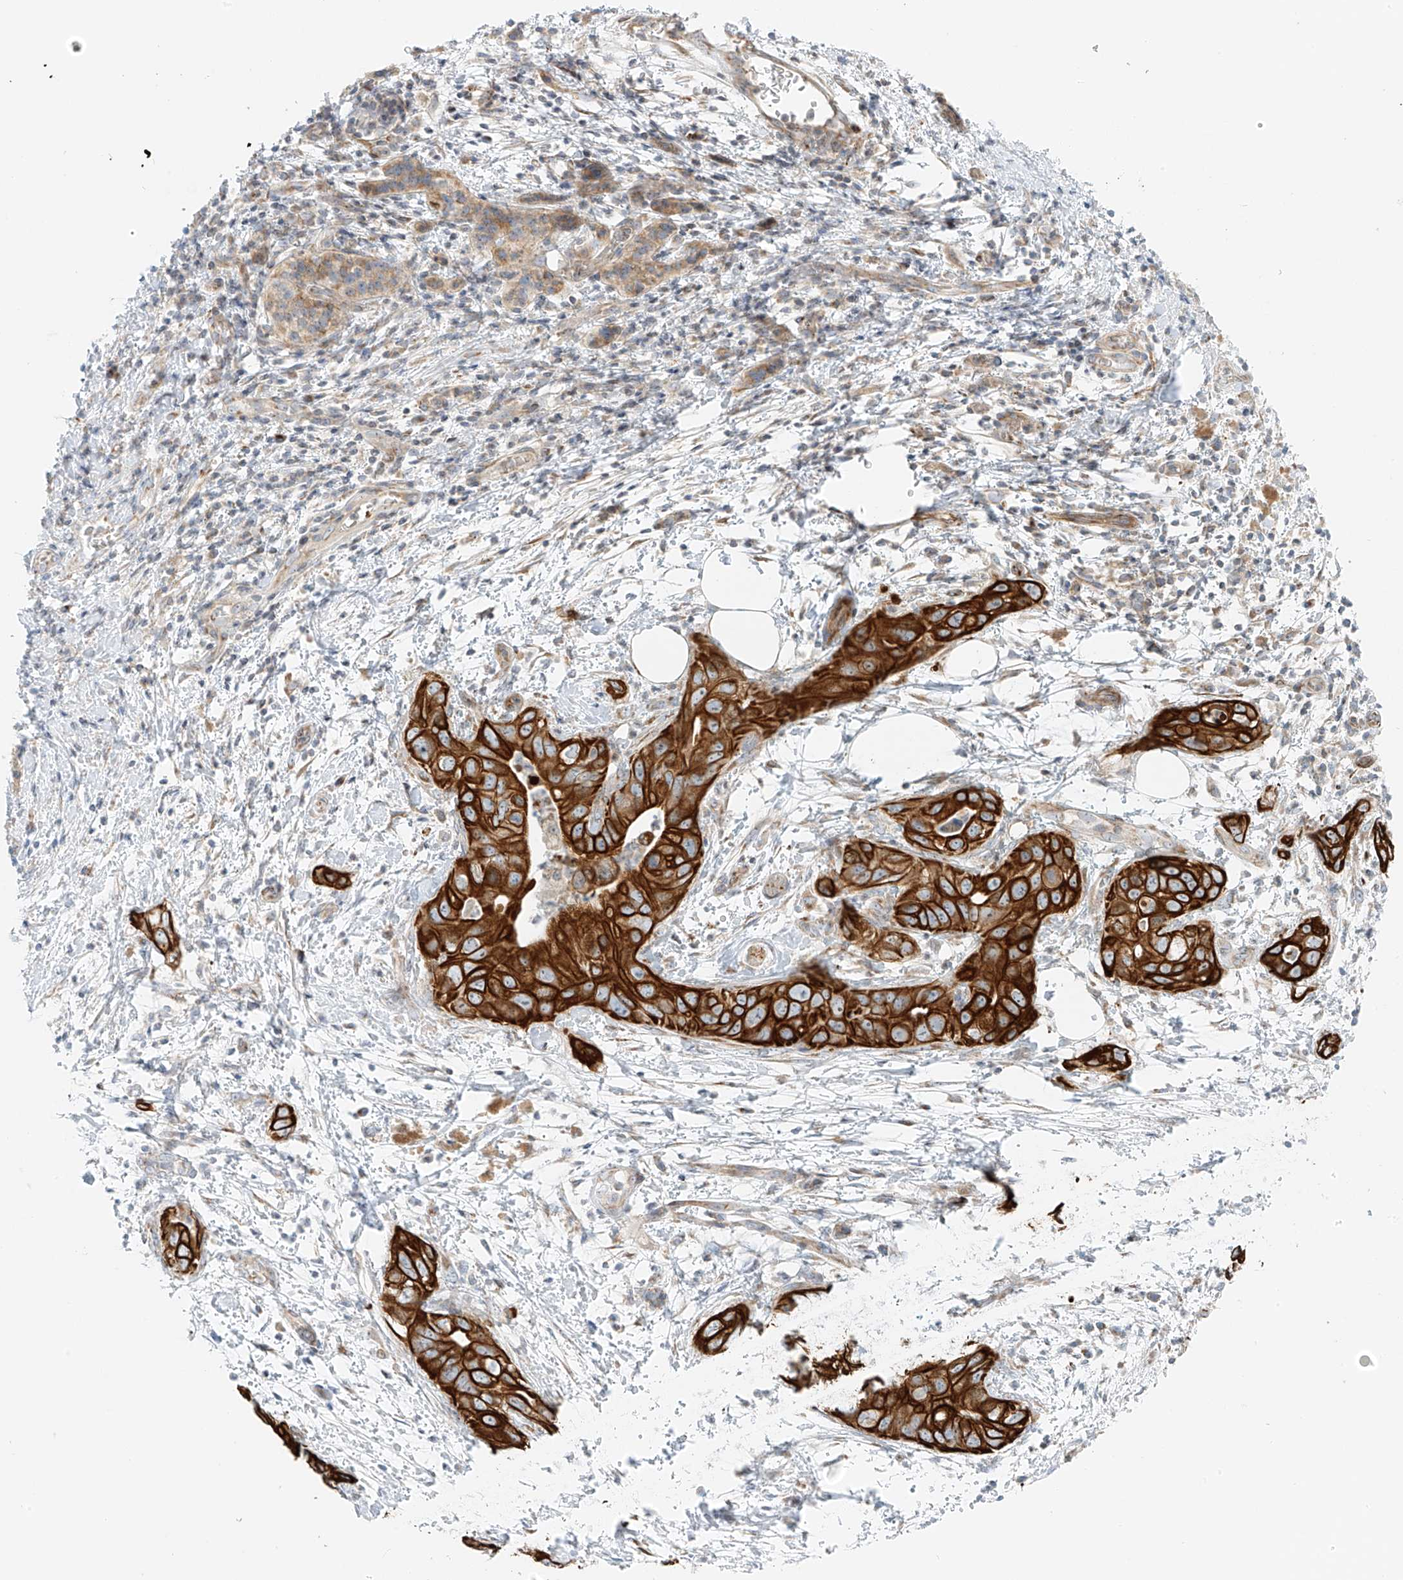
{"staining": {"intensity": "strong", "quantity": ">75%", "location": "cytoplasmic/membranous"}, "tissue": "pancreatic cancer", "cell_type": "Tumor cells", "image_type": "cancer", "snomed": [{"axis": "morphology", "description": "Adenocarcinoma, NOS"}, {"axis": "topography", "description": "Pancreas"}], "caption": "Protein expression analysis of pancreatic cancer shows strong cytoplasmic/membranous expression in approximately >75% of tumor cells.", "gene": "EIPR1", "patient": {"sex": "female", "age": 78}}